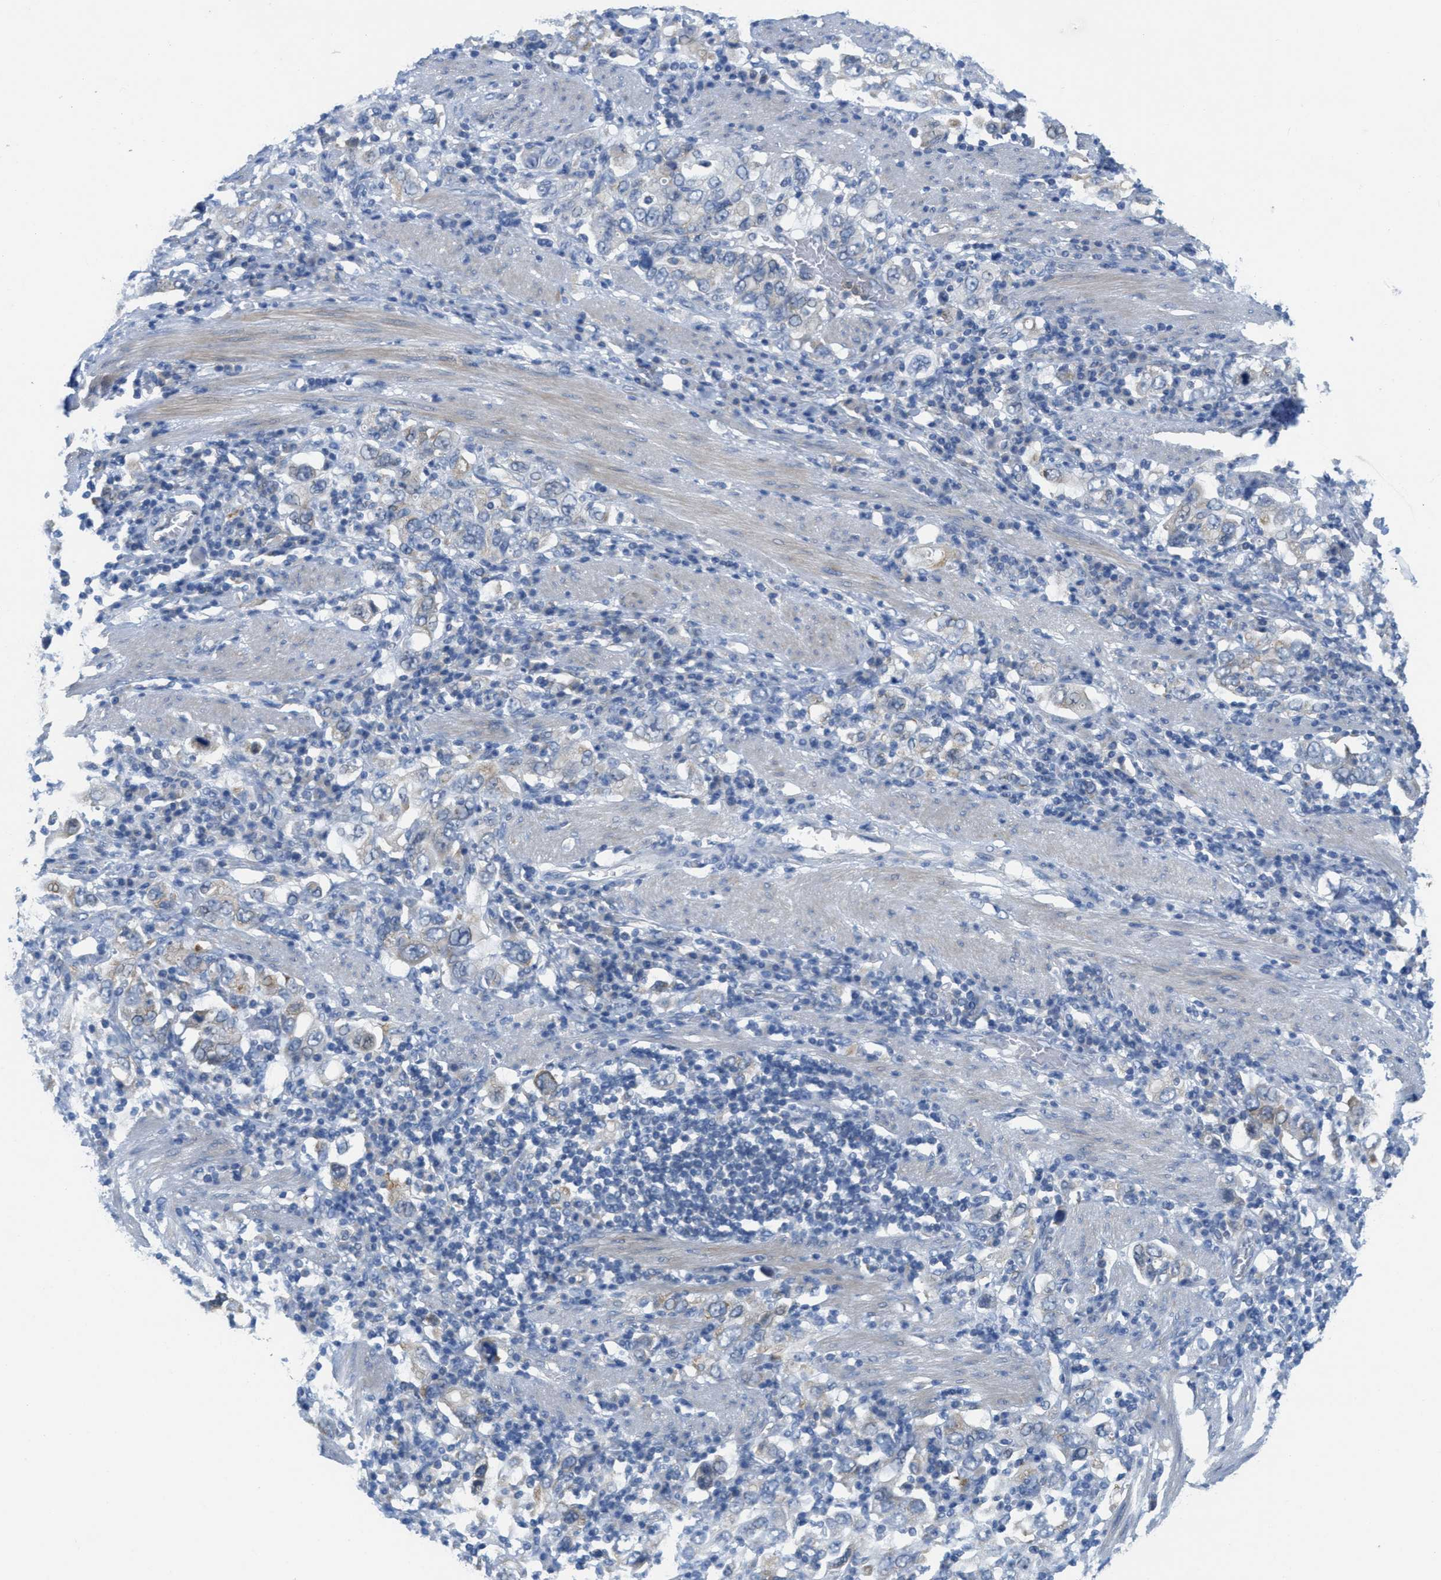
{"staining": {"intensity": "weak", "quantity": "<25%", "location": "cytoplasmic/membranous"}, "tissue": "stomach cancer", "cell_type": "Tumor cells", "image_type": "cancer", "snomed": [{"axis": "morphology", "description": "Adenocarcinoma, NOS"}, {"axis": "topography", "description": "Stomach, upper"}], "caption": "A photomicrograph of human stomach cancer (adenocarcinoma) is negative for staining in tumor cells.", "gene": "PTDSS1", "patient": {"sex": "male", "age": 62}}